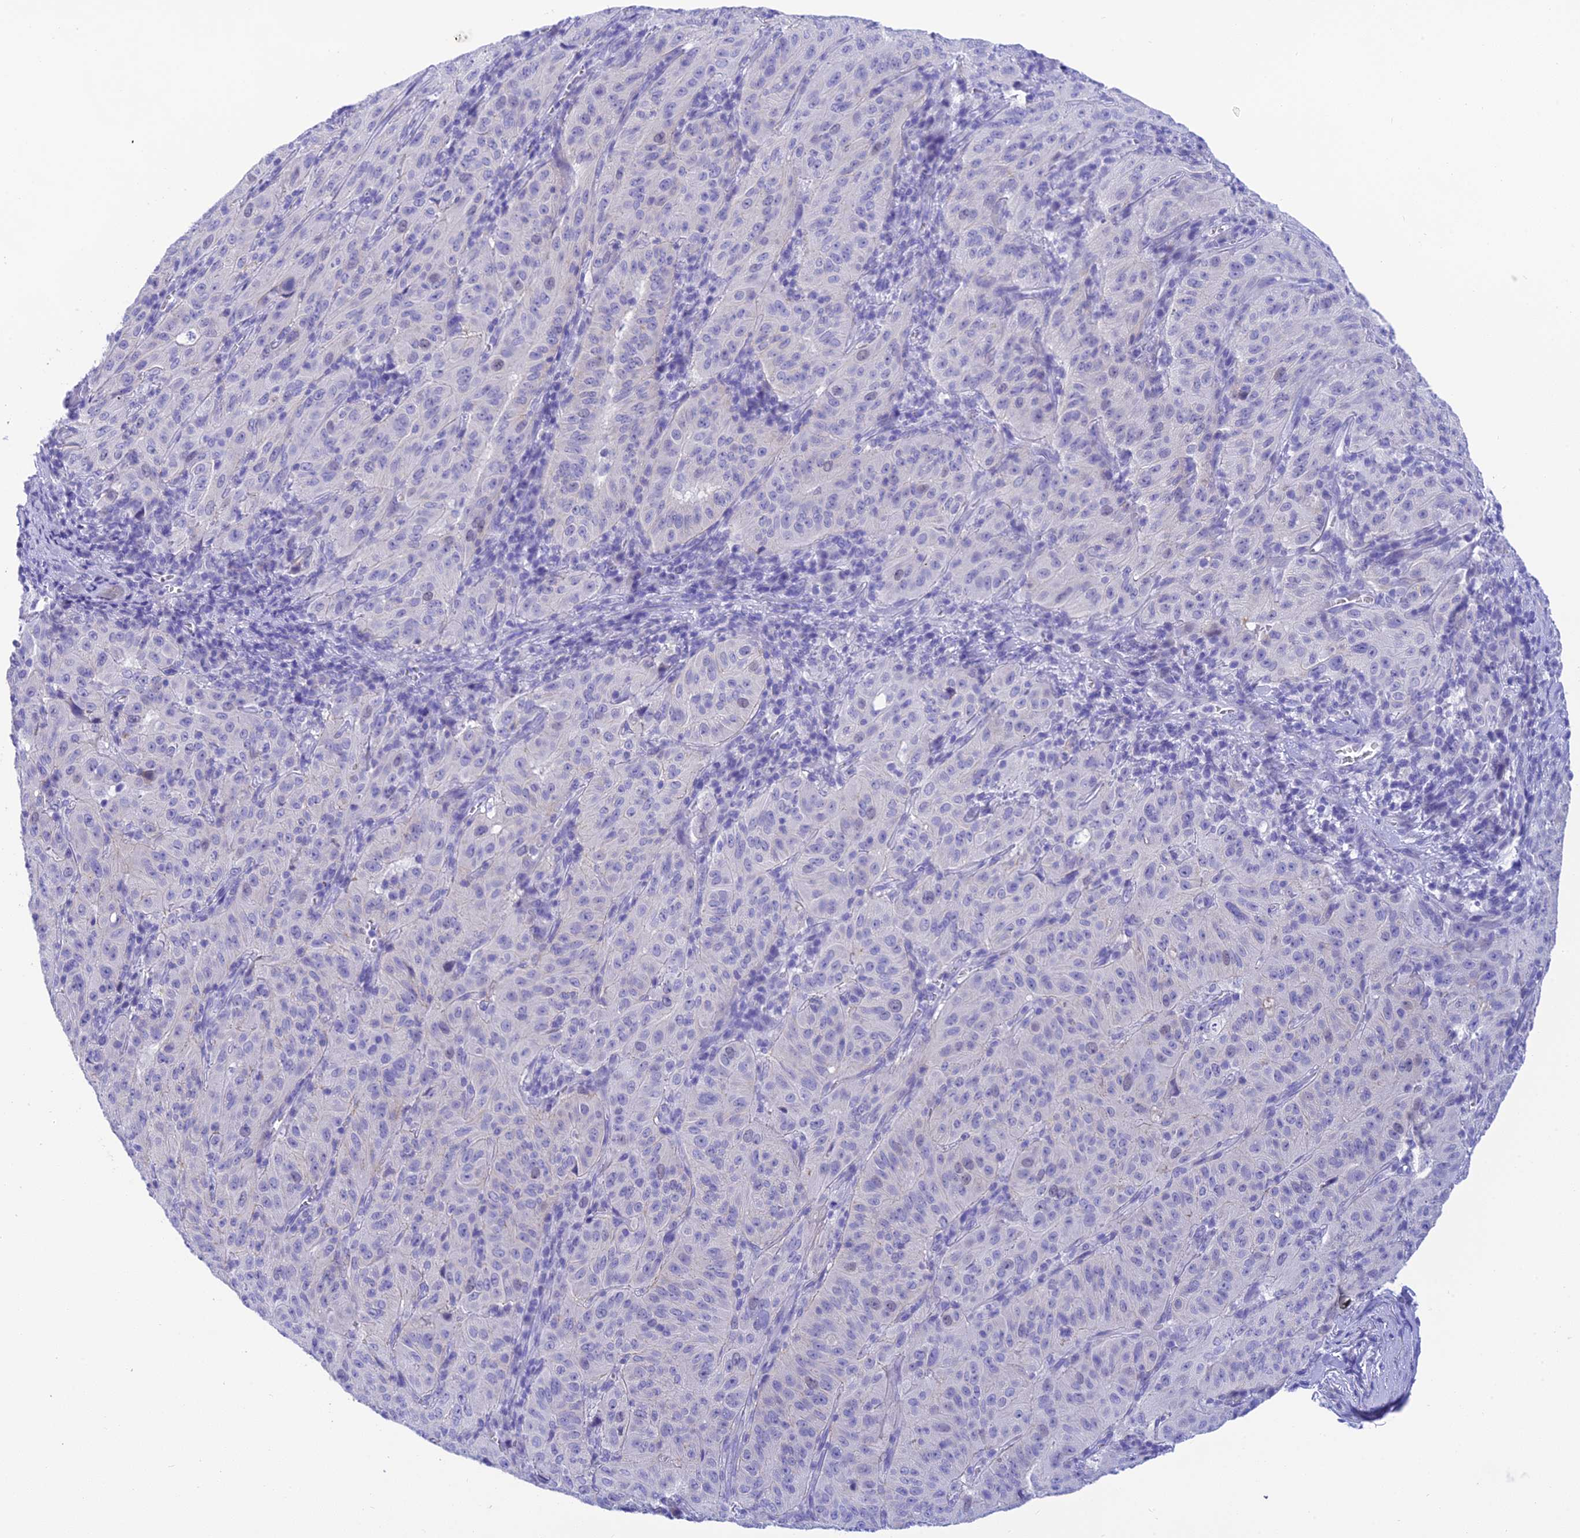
{"staining": {"intensity": "negative", "quantity": "none", "location": "none"}, "tissue": "pancreatic cancer", "cell_type": "Tumor cells", "image_type": "cancer", "snomed": [{"axis": "morphology", "description": "Adenocarcinoma, NOS"}, {"axis": "topography", "description": "Pancreas"}], "caption": "Pancreatic adenocarcinoma was stained to show a protein in brown. There is no significant positivity in tumor cells. (DAB IHC, high magnification).", "gene": "KDELR3", "patient": {"sex": "male", "age": 63}}